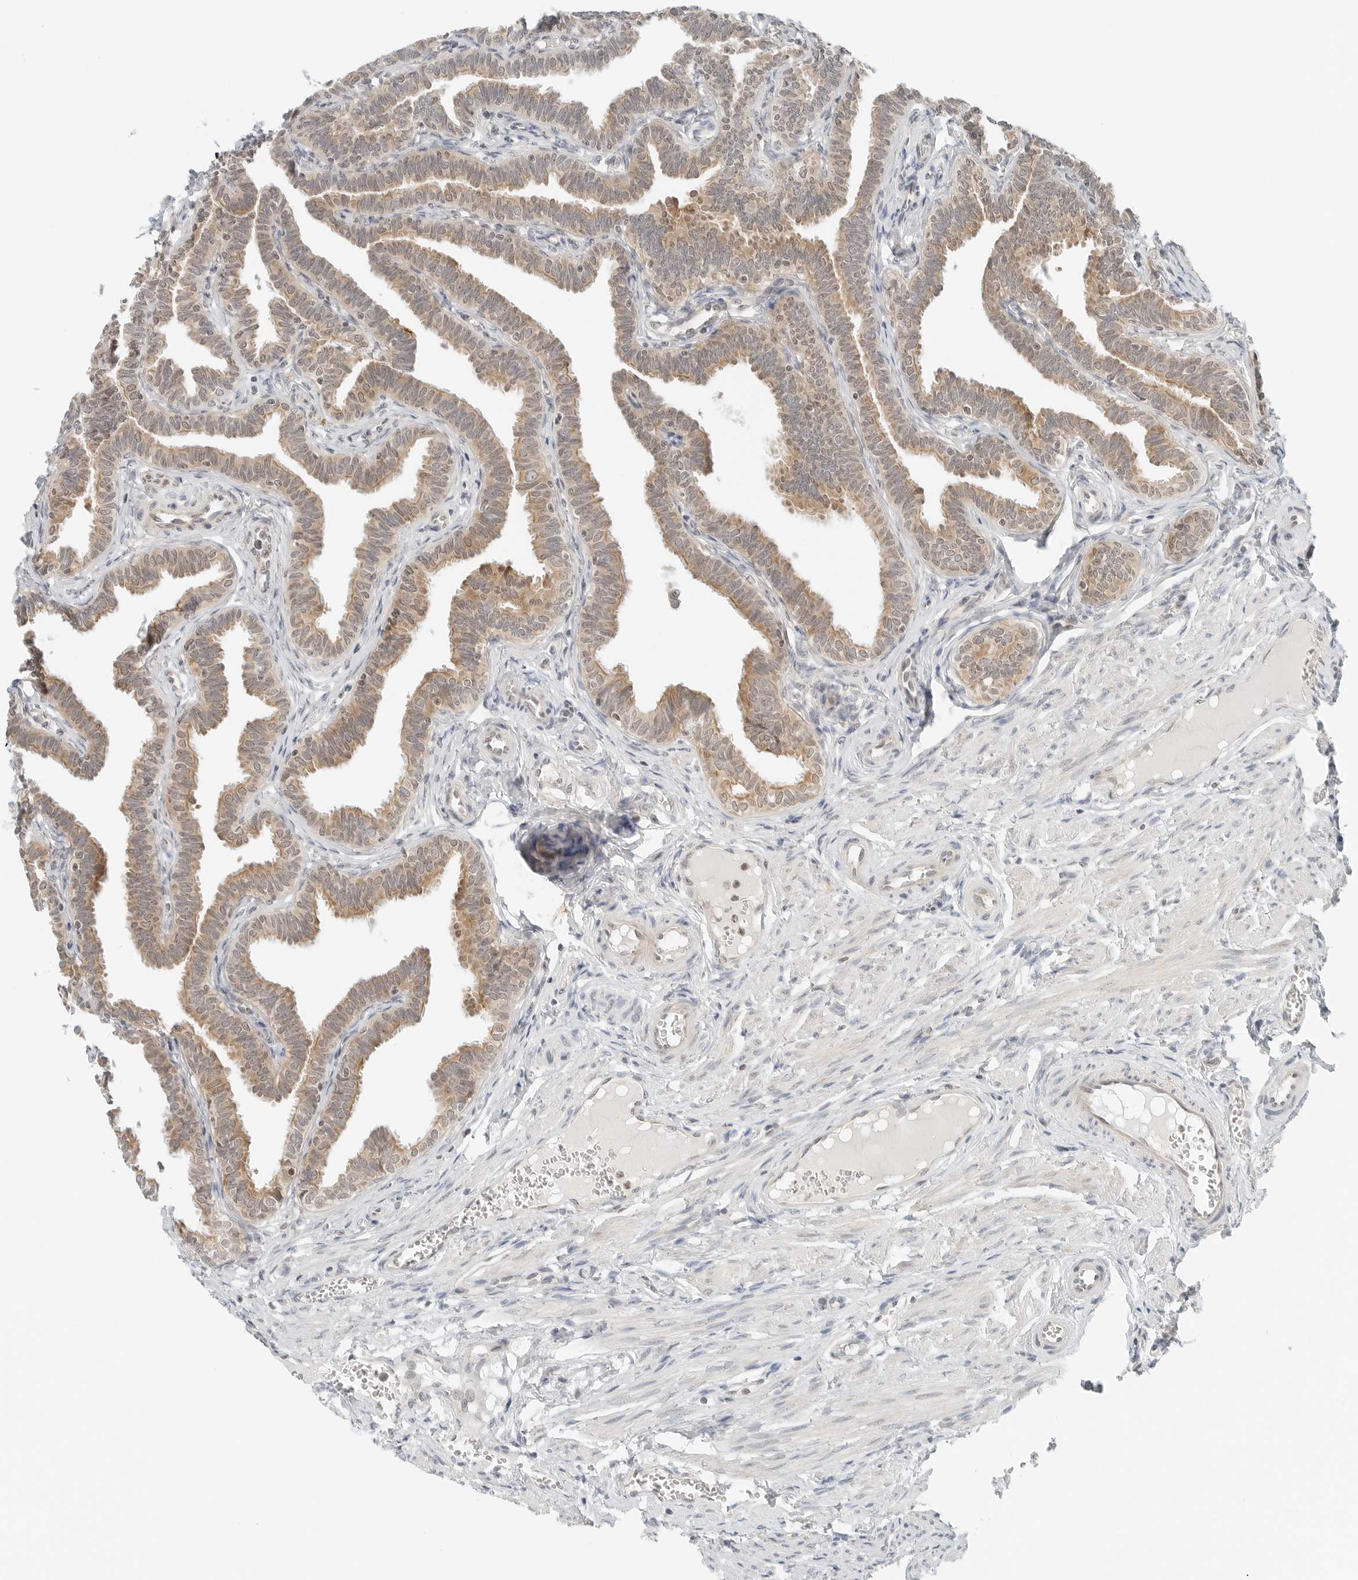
{"staining": {"intensity": "moderate", "quantity": "25%-75%", "location": "cytoplasmic/membranous"}, "tissue": "fallopian tube", "cell_type": "Glandular cells", "image_type": "normal", "snomed": [{"axis": "morphology", "description": "Normal tissue, NOS"}, {"axis": "topography", "description": "Fallopian tube"}, {"axis": "topography", "description": "Ovary"}], "caption": "Immunohistochemistry of unremarkable human fallopian tube reveals medium levels of moderate cytoplasmic/membranous positivity in approximately 25%-75% of glandular cells. (brown staining indicates protein expression, while blue staining denotes nuclei).", "gene": "IQCC", "patient": {"sex": "female", "age": 23}}